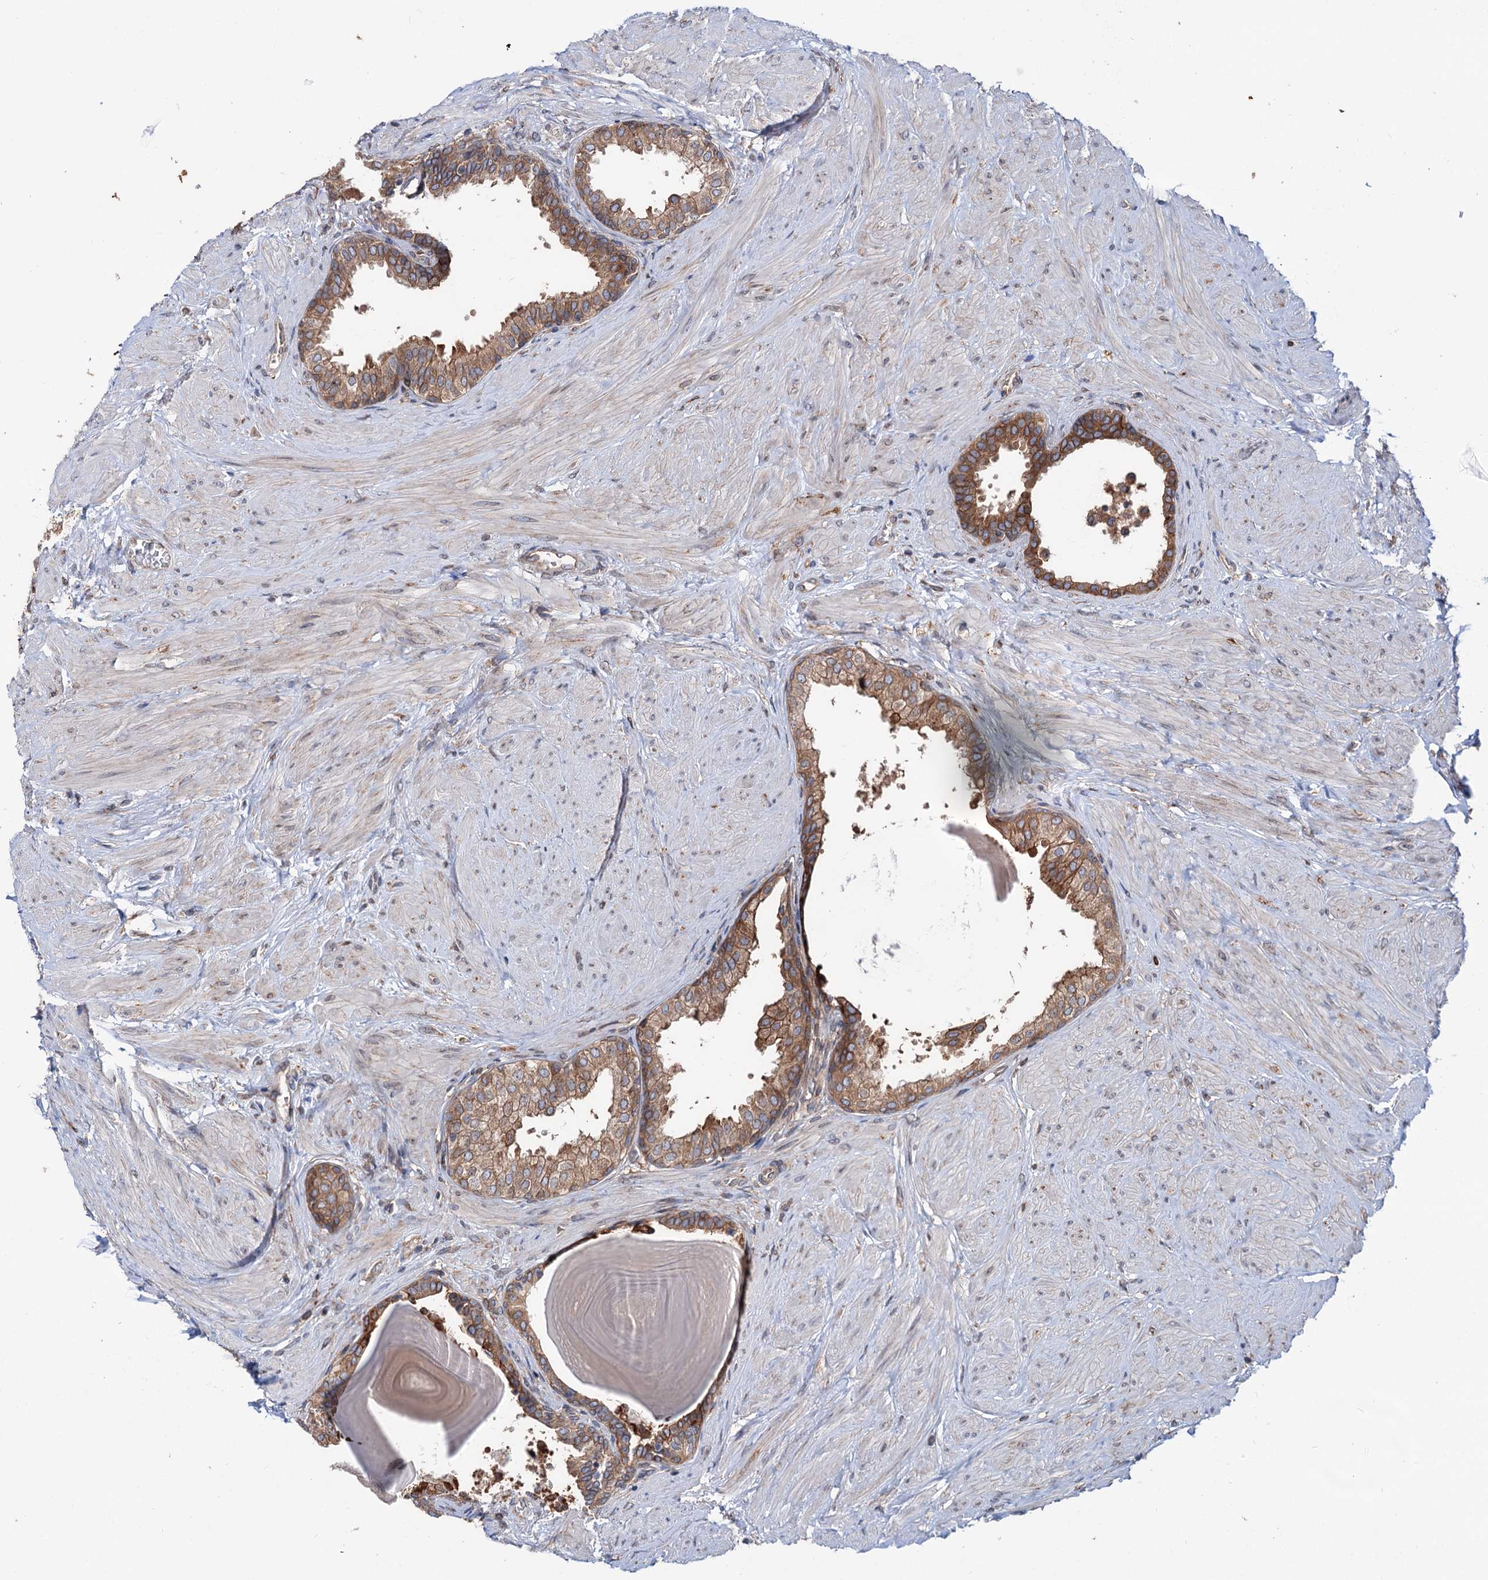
{"staining": {"intensity": "strong", "quantity": ">75%", "location": "cytoplasmic/membranous"}, "tissue": "prostate", "cell_type": "Glandular cells", "image_type": "normal", "snomed": [{"axis": "morphology", "description": "Normal tissue, NOS"}, {"axis": "topography", "description": "Prostate"}], "caption": "Prostate stained with IHC demonstrates strong cytoplasmic/membranous positivity in about >75% of glandular cells. The staining was performed using DAB (3,3'-diaminobenzidine) to visualize the protein expression in brown, while the nuclei were stained in blue with hematoxylin (Magnification: 20x).", "gene": "PTDSS2", "patient": {"sex": "male", "age": 48}}